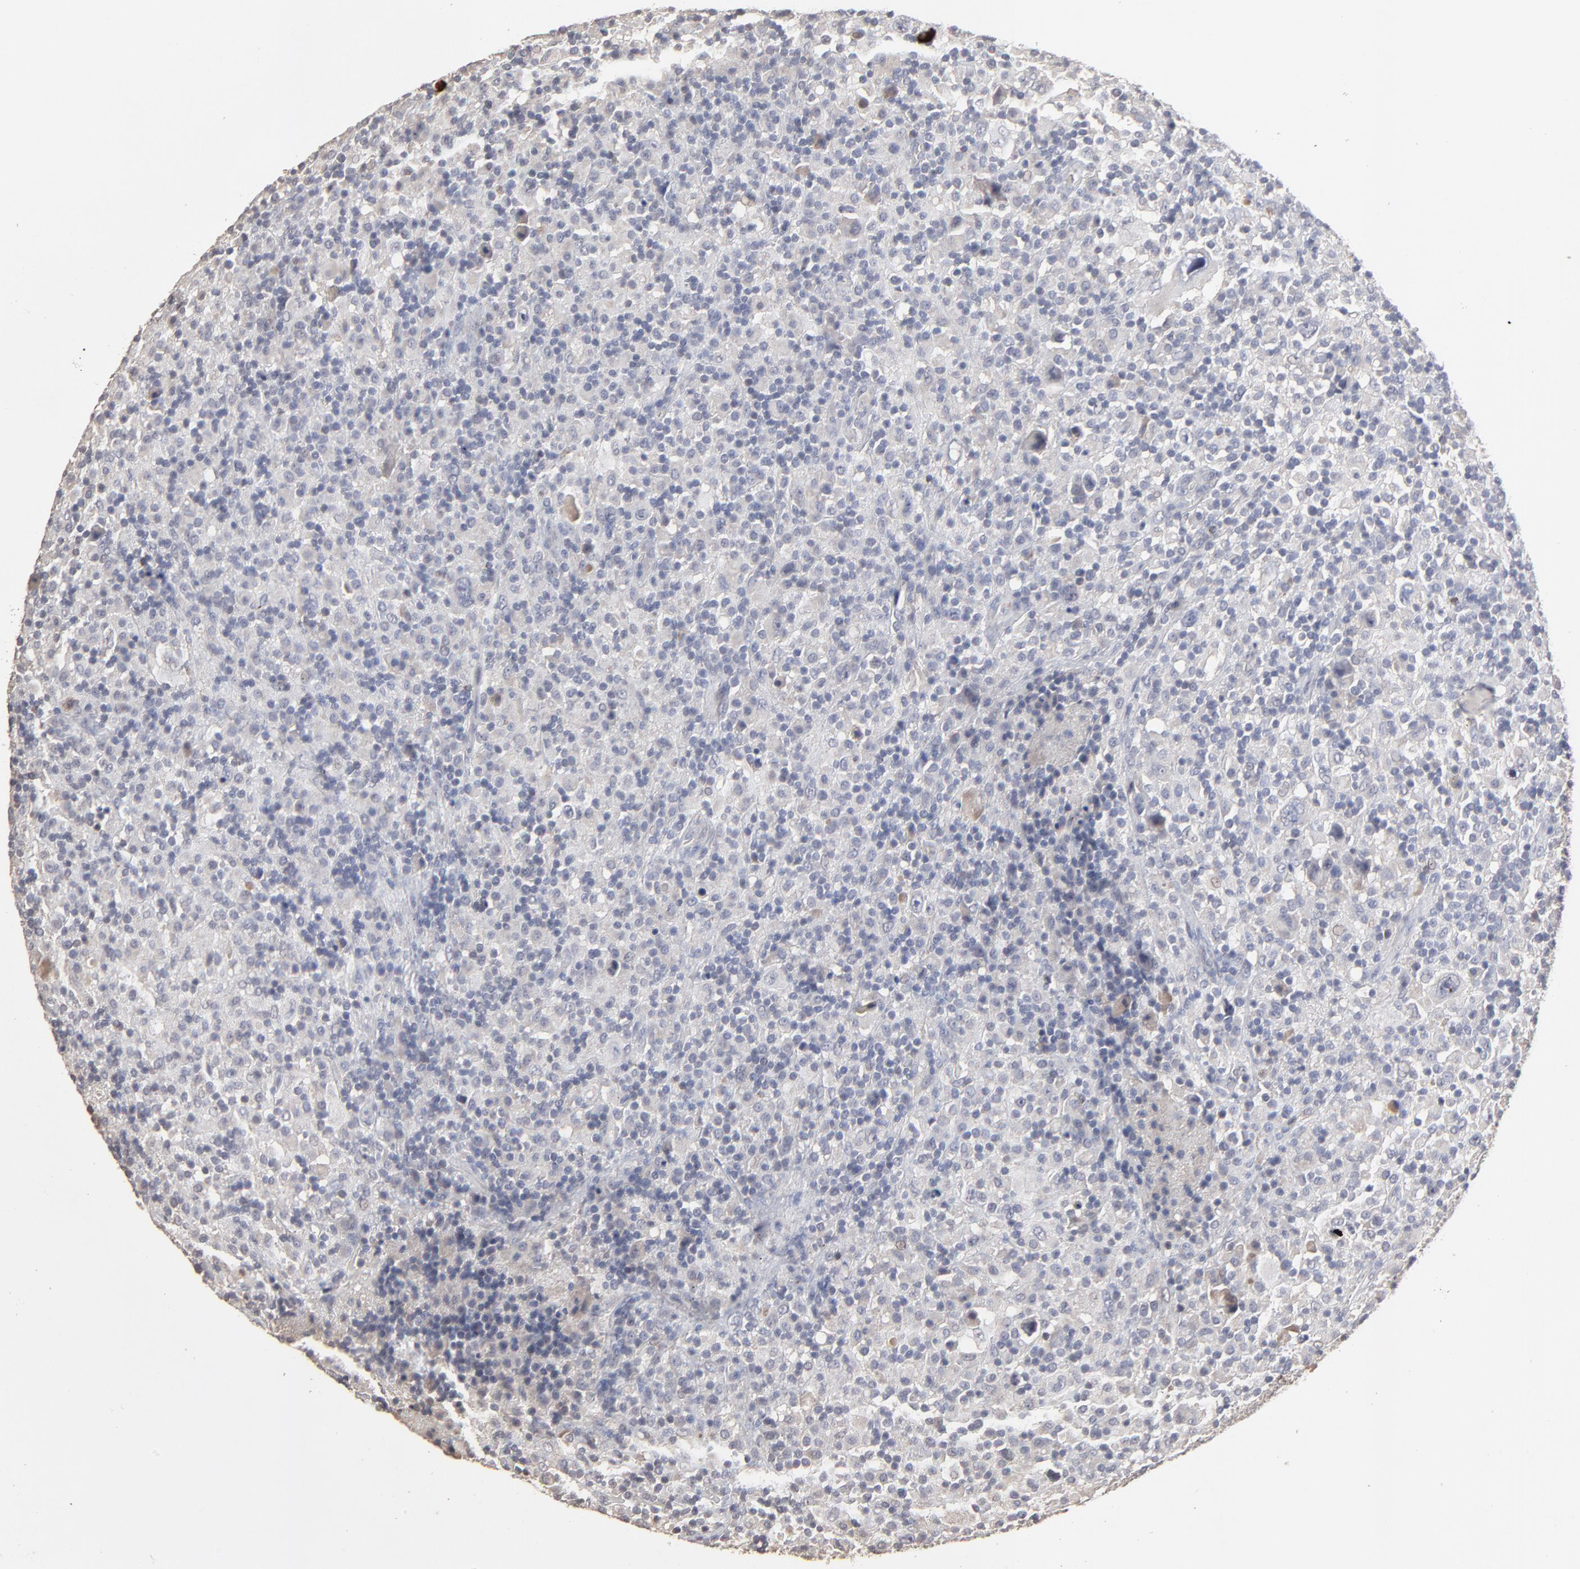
{"staining": {"intensity": "negative", "quantity": "none", "location": "none"}, "tissue": "lymphoma", "cell_type": "Tumor cells", "image_type": "cancer", "snomed": [{"axis": "morphology", "description": "Hodgkin's disease, NOS"}, {"axis": "topography", "description": "Lymph node"}], "caption": "Lymphoma was stained to show a protein in brown. There is no significant staining in tumor cells. The staining is performed using DAB (3,3'-diaminobenzidine) brown chromogen with nuclei counter-stained in using hematoxylin.", "gene": "VPREB3", "patient": {"sex": "male", "age": 46}}